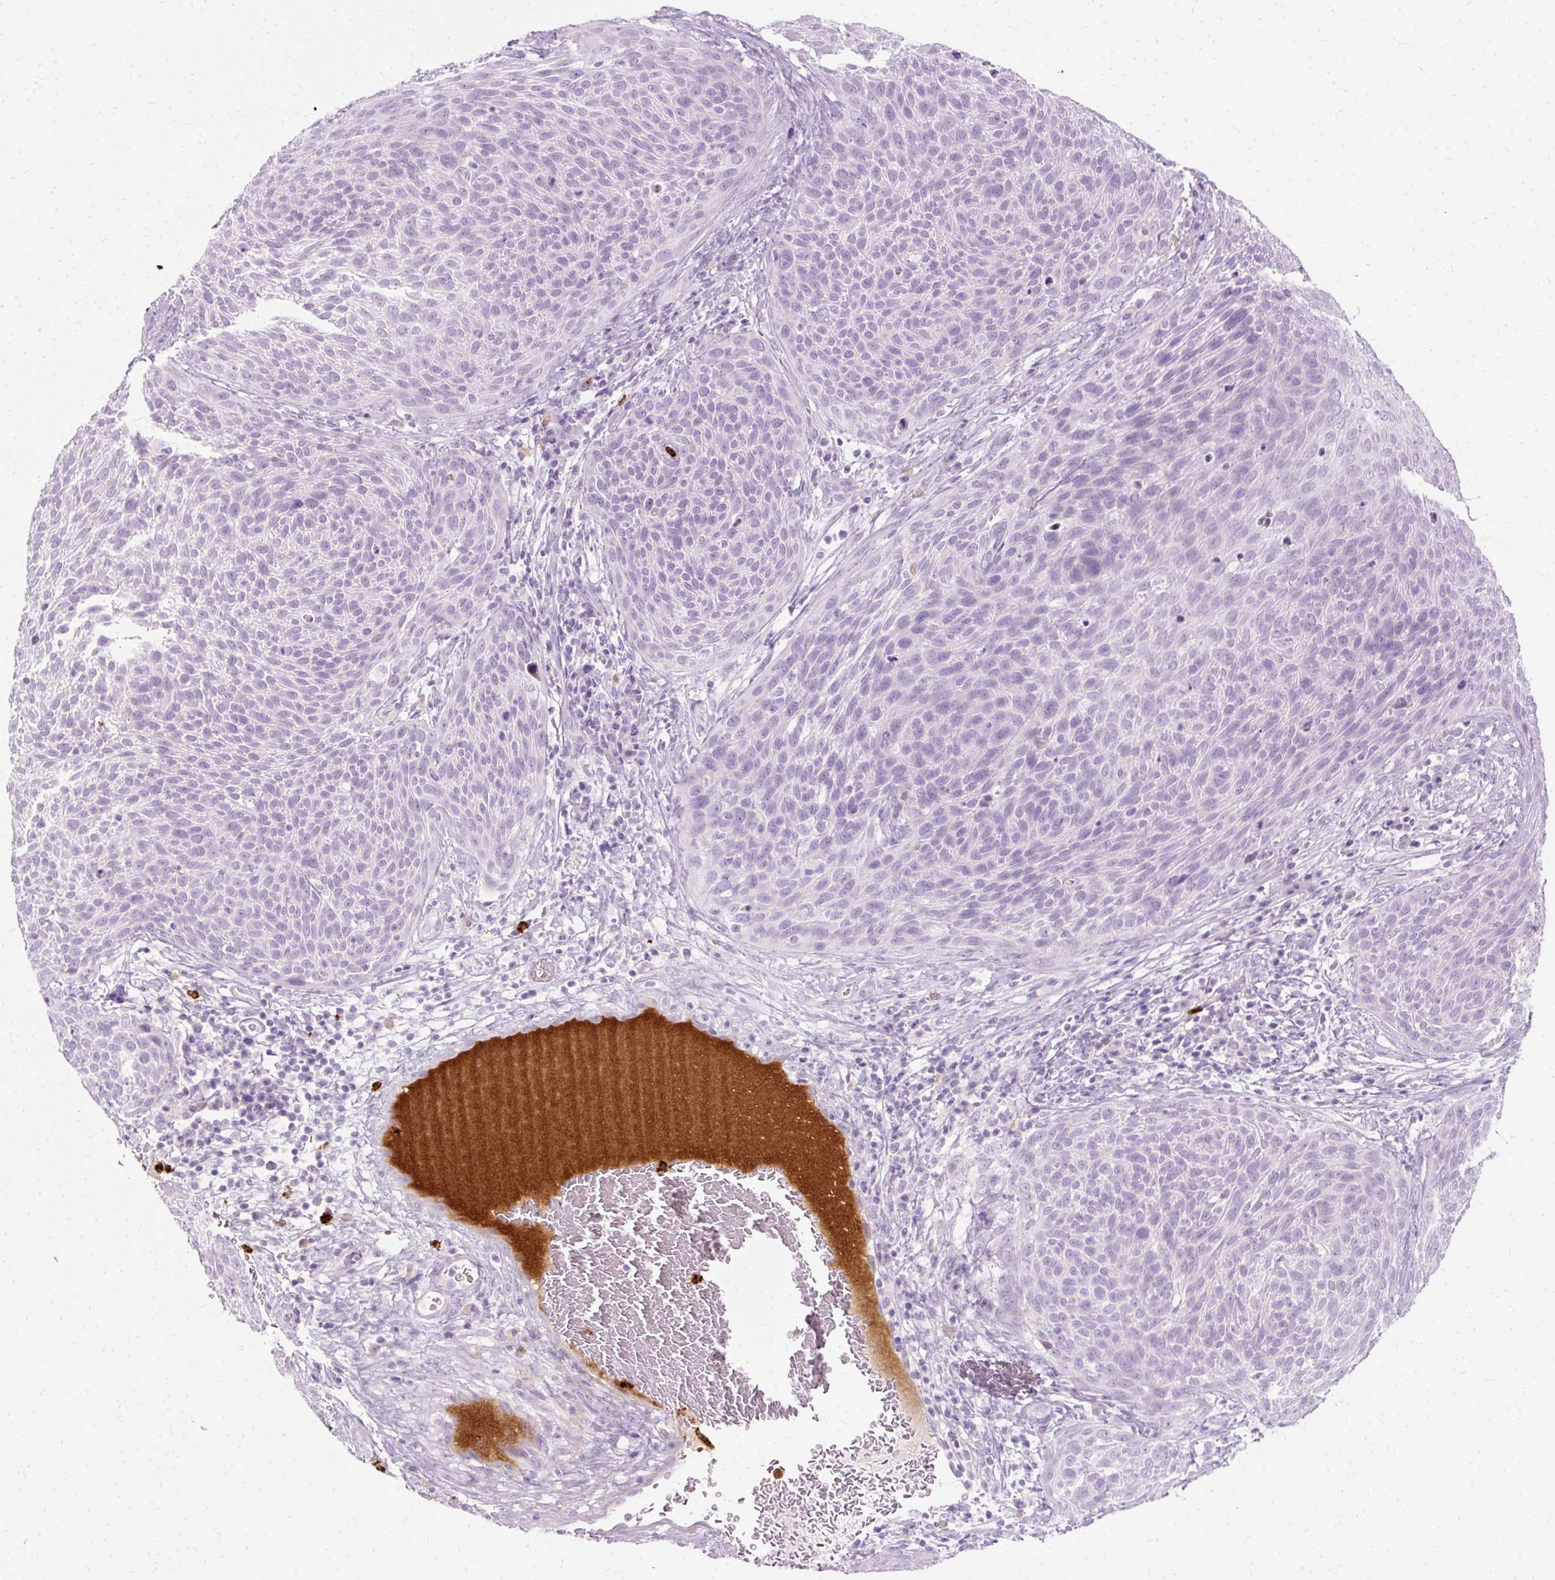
{"staining": {"intensity": "negative", "quantity": "none", "location": "none"}, "tissue": "cervical cancer", "cell_type": "Tumor cells", "image_type": "cancer", "snomed": [{"axis": "morphology", "description": "Squamous cell carcinoma, NOS"}, {"axis": "topography", "description": "Cervix"}], "caption": "The image exhibits no staining of tumor cells in cervical squamous cell carcinoma.", "gene": "DEFA1", "patient": {"sex": "female", "age": 31}}